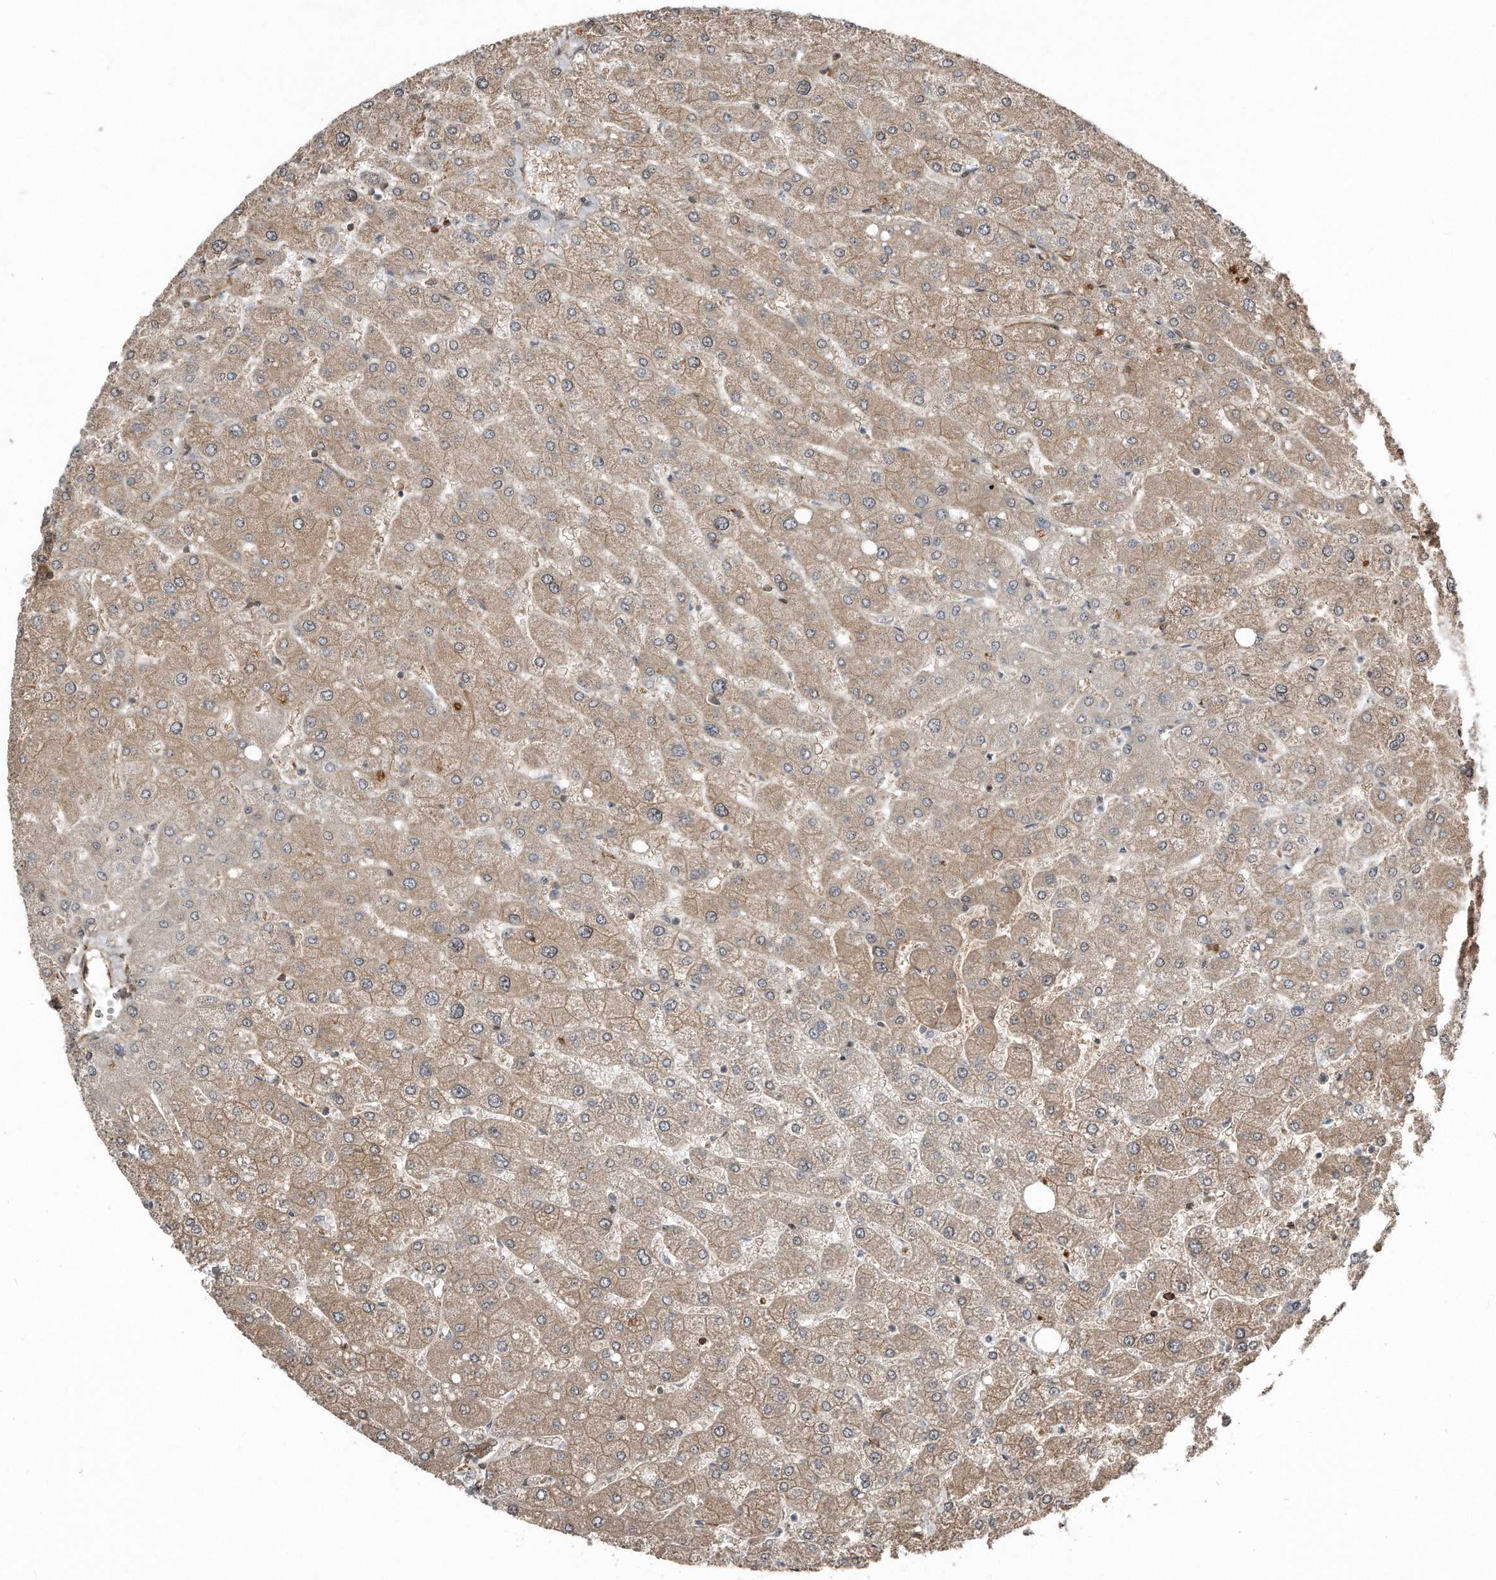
{"staining": {"intensity": "strong", "quantity": ">75%", "location": "cytoplasmic/membranous"}, "tissue": "liver", "cell_type": "Cholangiocytes", "image_type": "normal", "snomed": [{"axis": "morphology", "description": "Normal tissue, NOS"}, {"axis": "topography", "description": "Liver"}], "caption": "Liver stained with DAB (3,3'-diaminobenzidine) immunohistochemistry reveals high levels of strong cytoplasmic/membranous staining in approximately >75% of cholangiocytes.", "gene": "SNAP47", "patient": {"sex": "male", "age": 55}}